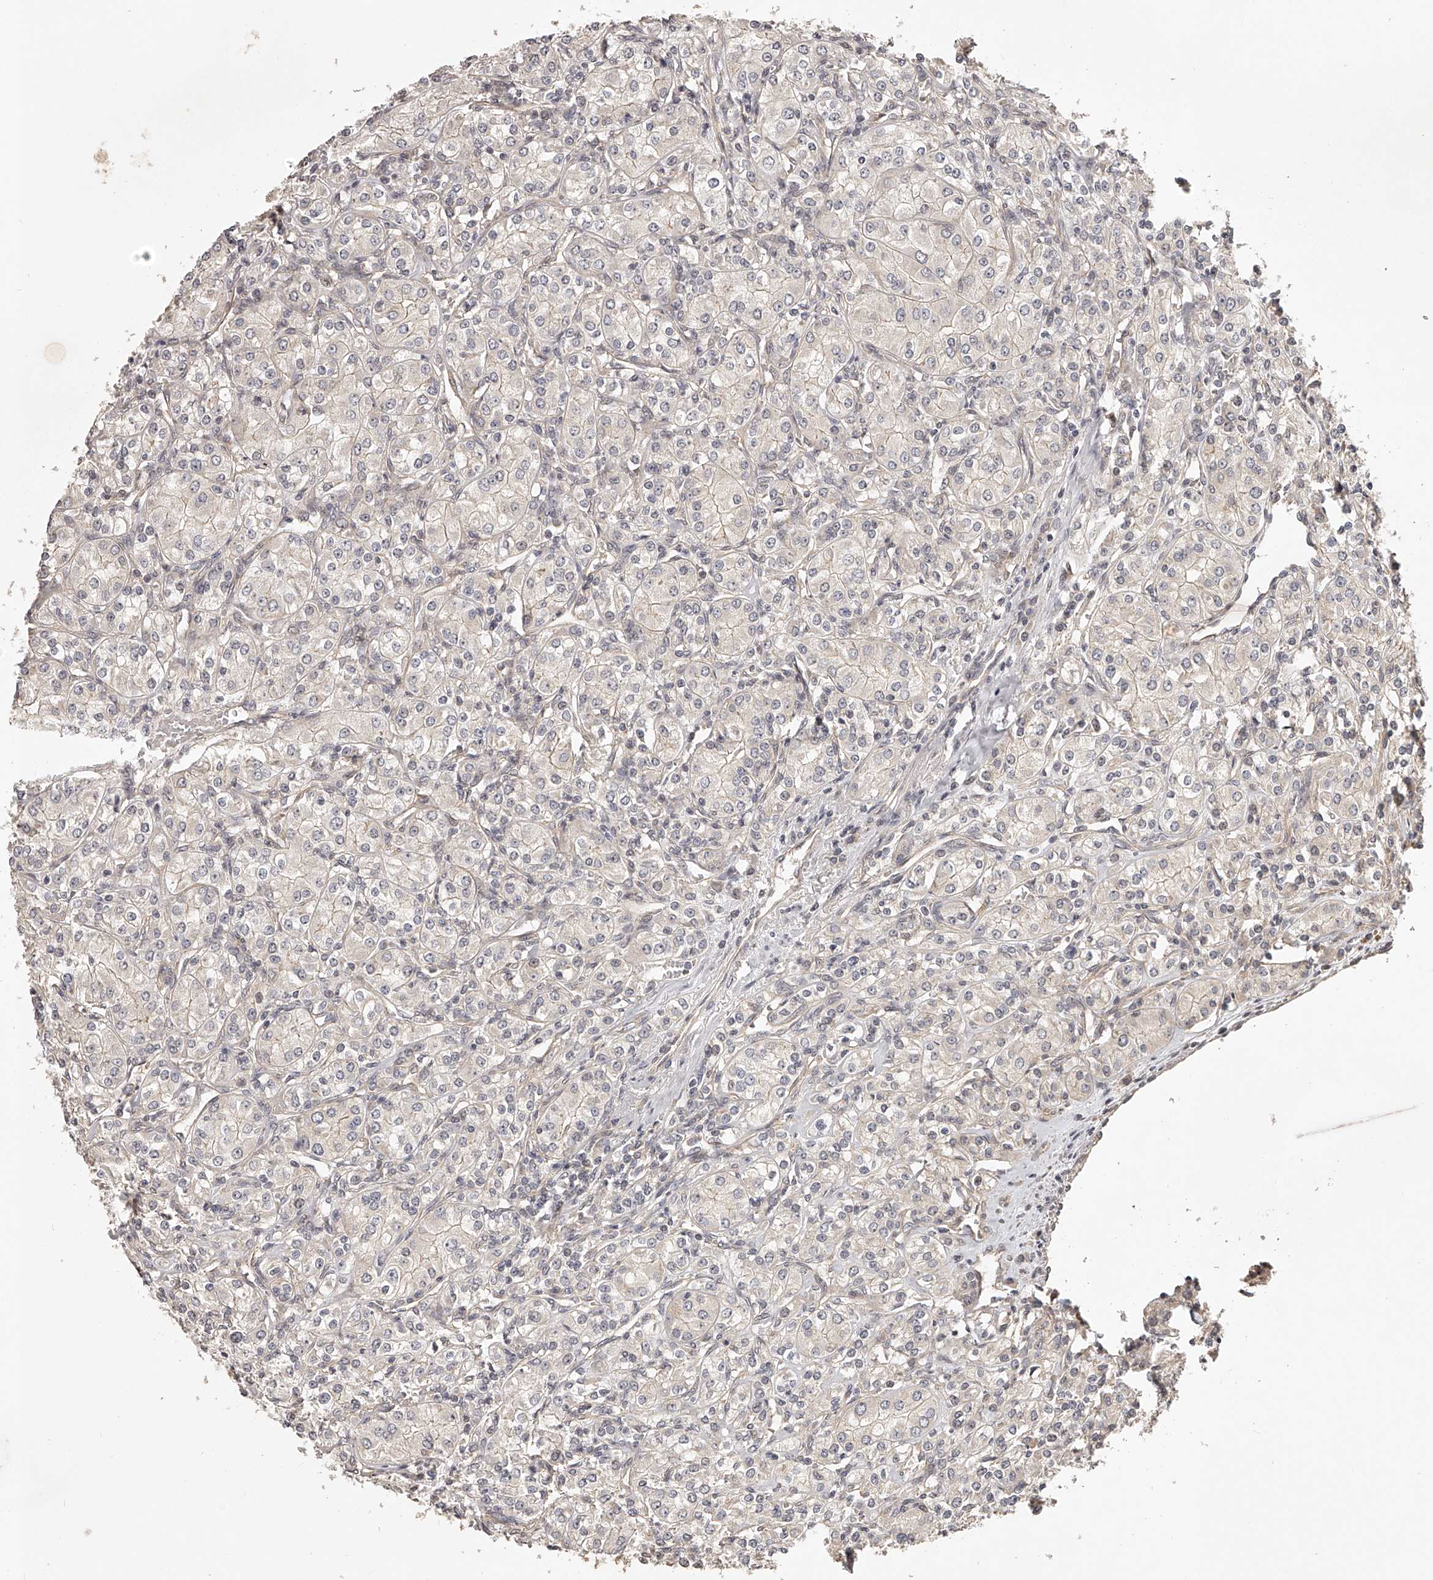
{"staining": {"intensity": "negative", "quantity": "none", "location": "none"}, "tissue": "renal cancer", "cell_type": "Tumor cells", "image_type": "cancer", "snomed": [{"axis": "morphology", "description": "Adenocarcinoma, NOS"}, {"axis": "topography", "description": "Kidney"}], "caption": "The photomicrograph shows no significant positivity in tumor cells of adenocarcinoma (renal).", "gene": "ZNF582", "patient": {"sex": "male", "age": 77}}